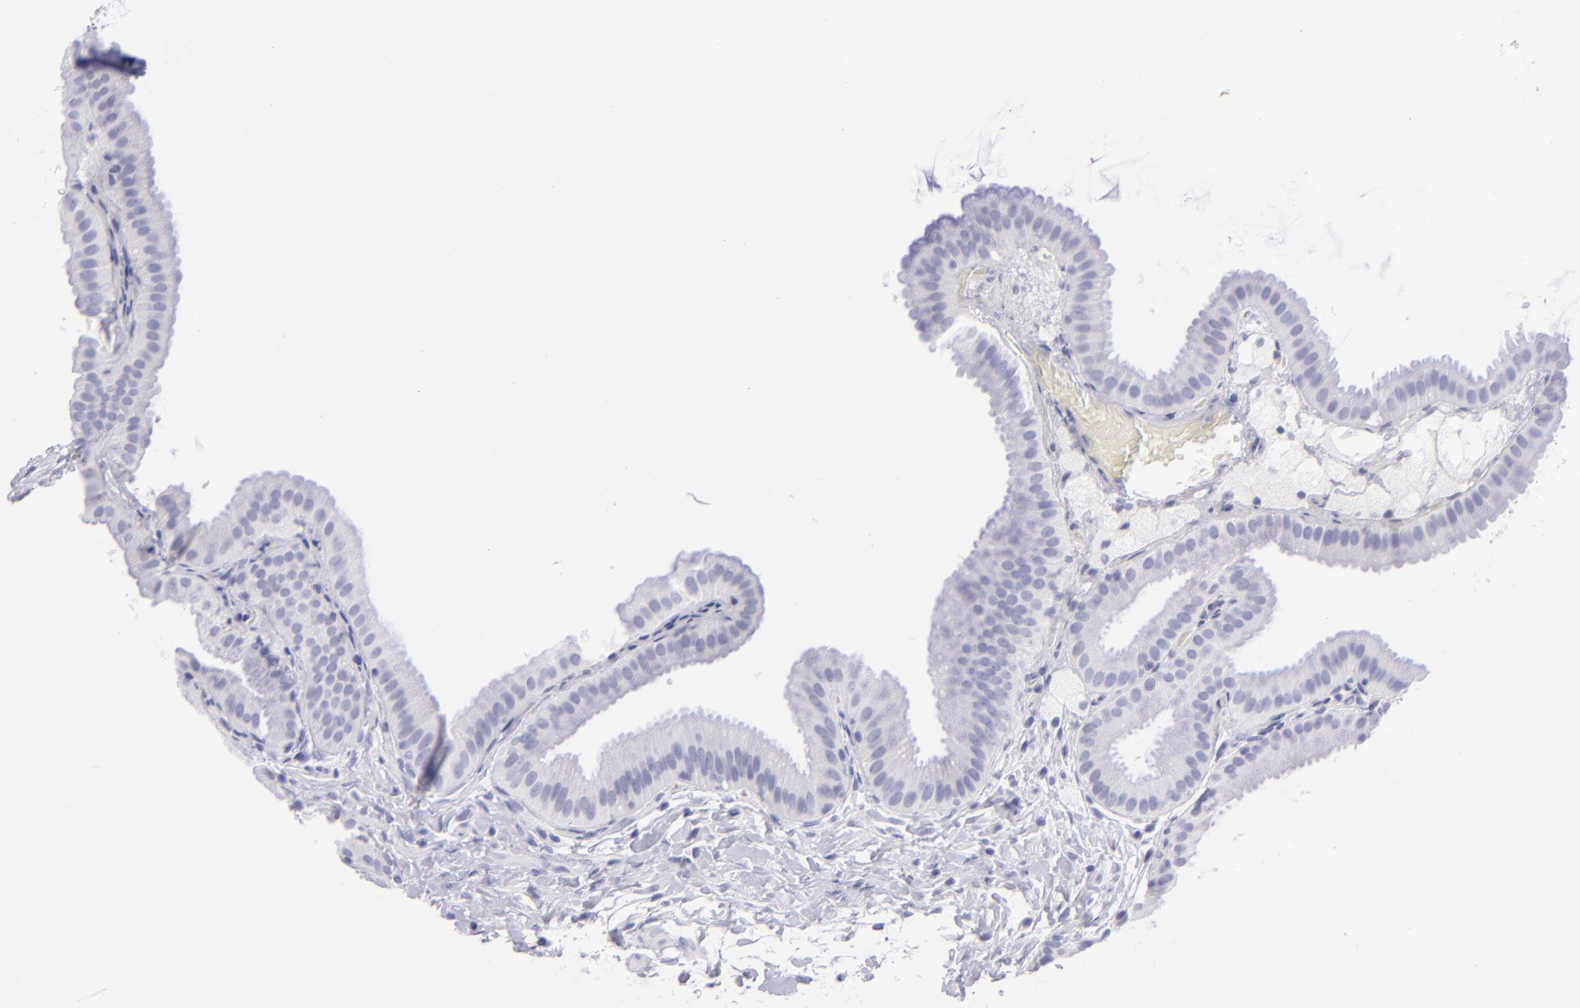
{"staining": {"intensity": "negative", "quantity": "none", "location": "none"}, "tissue": "gallbladder", "cell_type": "Glandular cells", "image_type": "normal", "snomed": [{"axis": "morphology", "description": "Normal tissue, NOS"}, {"axis": "topography", "description": "Gallbladder"}], "caption": "Glandular cells show no significant positivity in normal gallbladder.", "gene": "SLC1A3", "patient": {"sex": "female", "age": 63}}